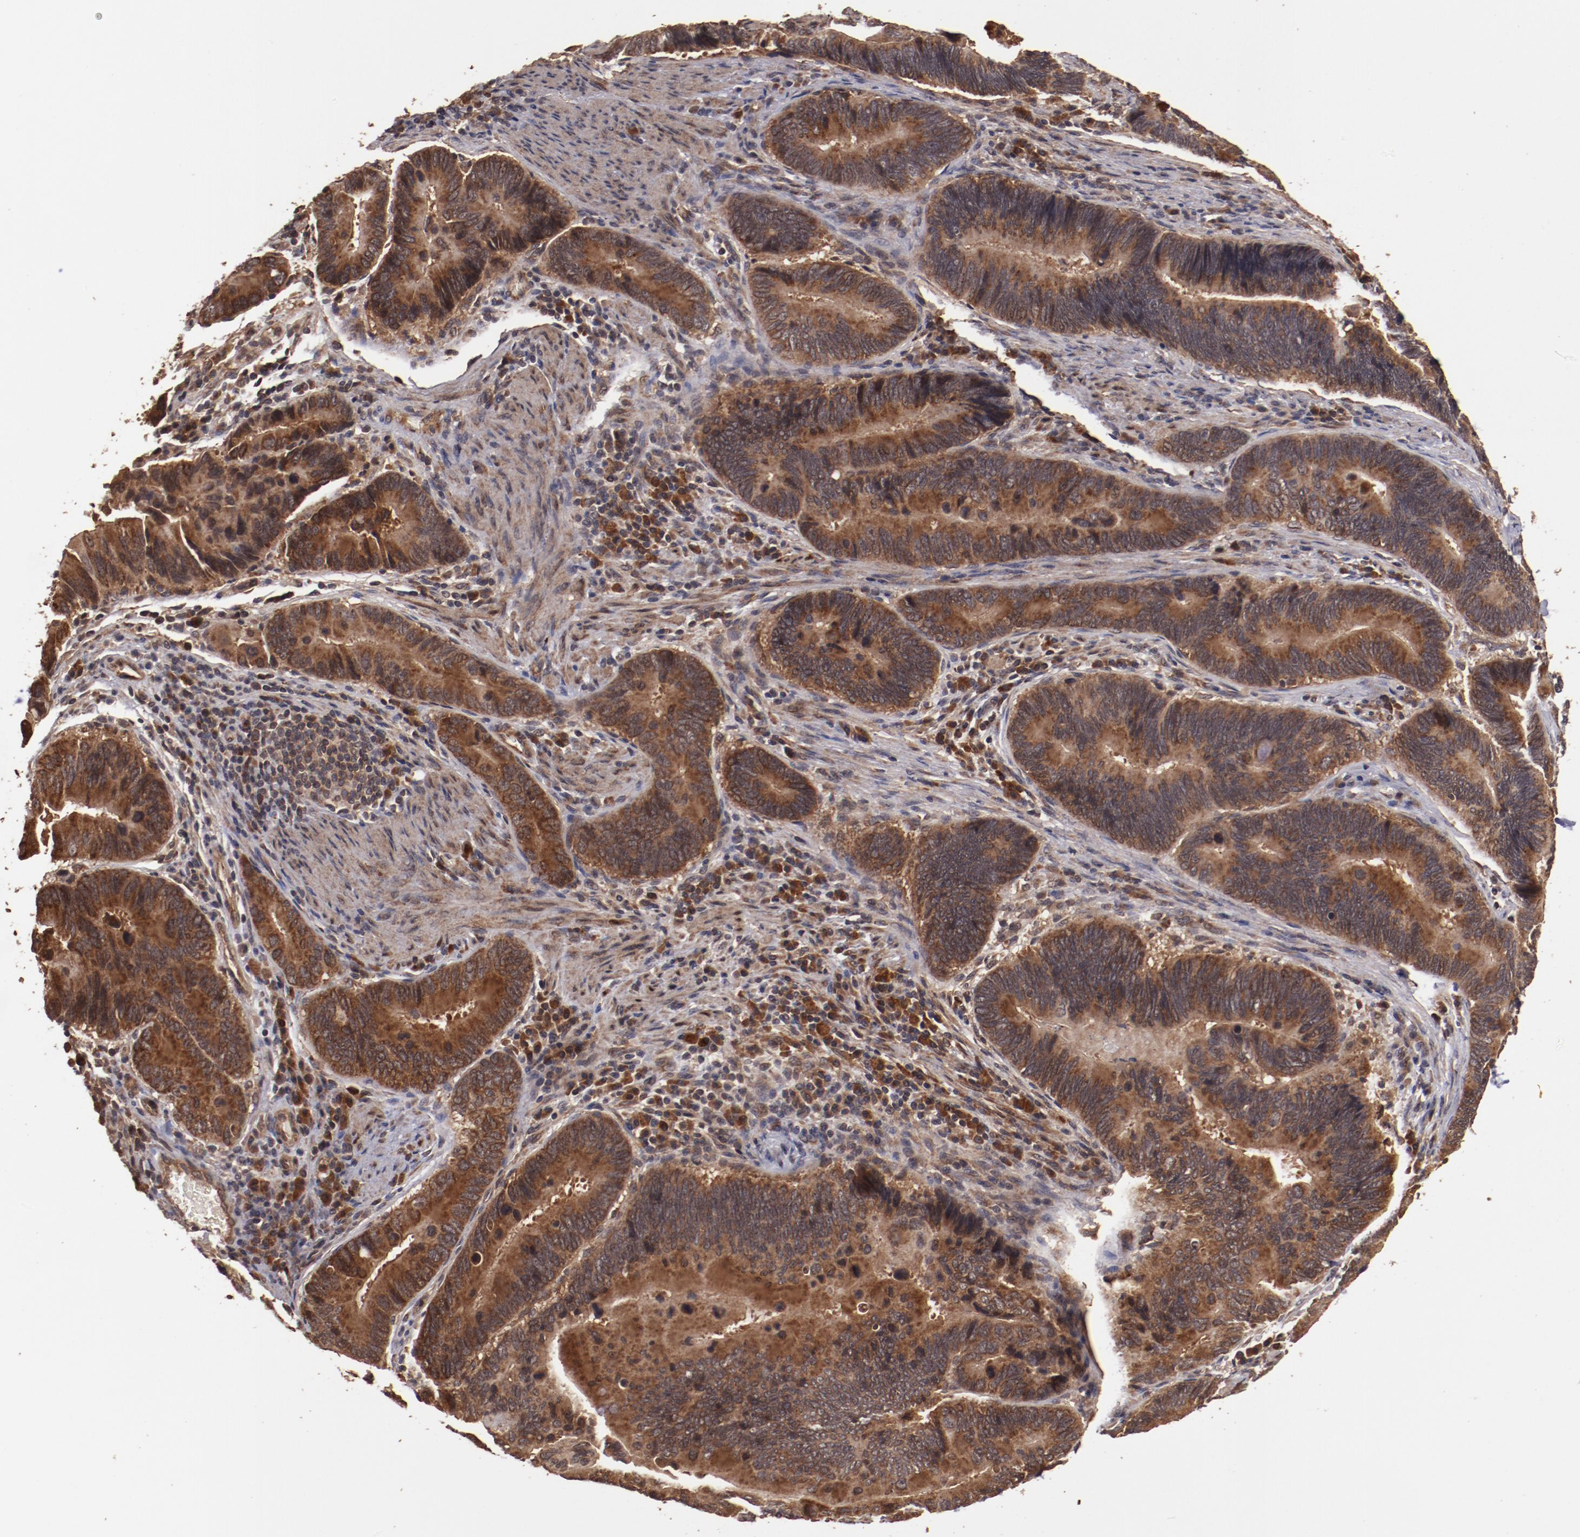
{"staining": {"intensity": "strong", "quantity": ">75%", "location": "cytoplasmic/membranous"}, "tissue": "pancreatic cancer", "cell_type": "Tumor cells", "image_type": "cancer", "snomed": [{"axis": "morphology", "description": "Adenocarcinoma, NOS"}, {"axis": "topography", "description": "Pancreas"}], "caption": "Strong cytoplasmic/membranous expression for a protein is seen in approximately >75% of tumor cells of pancreatic adenocarcinoma using IHC.", "gene": "TXNDC16", "patient": {"sex": "female", "age": 70}}